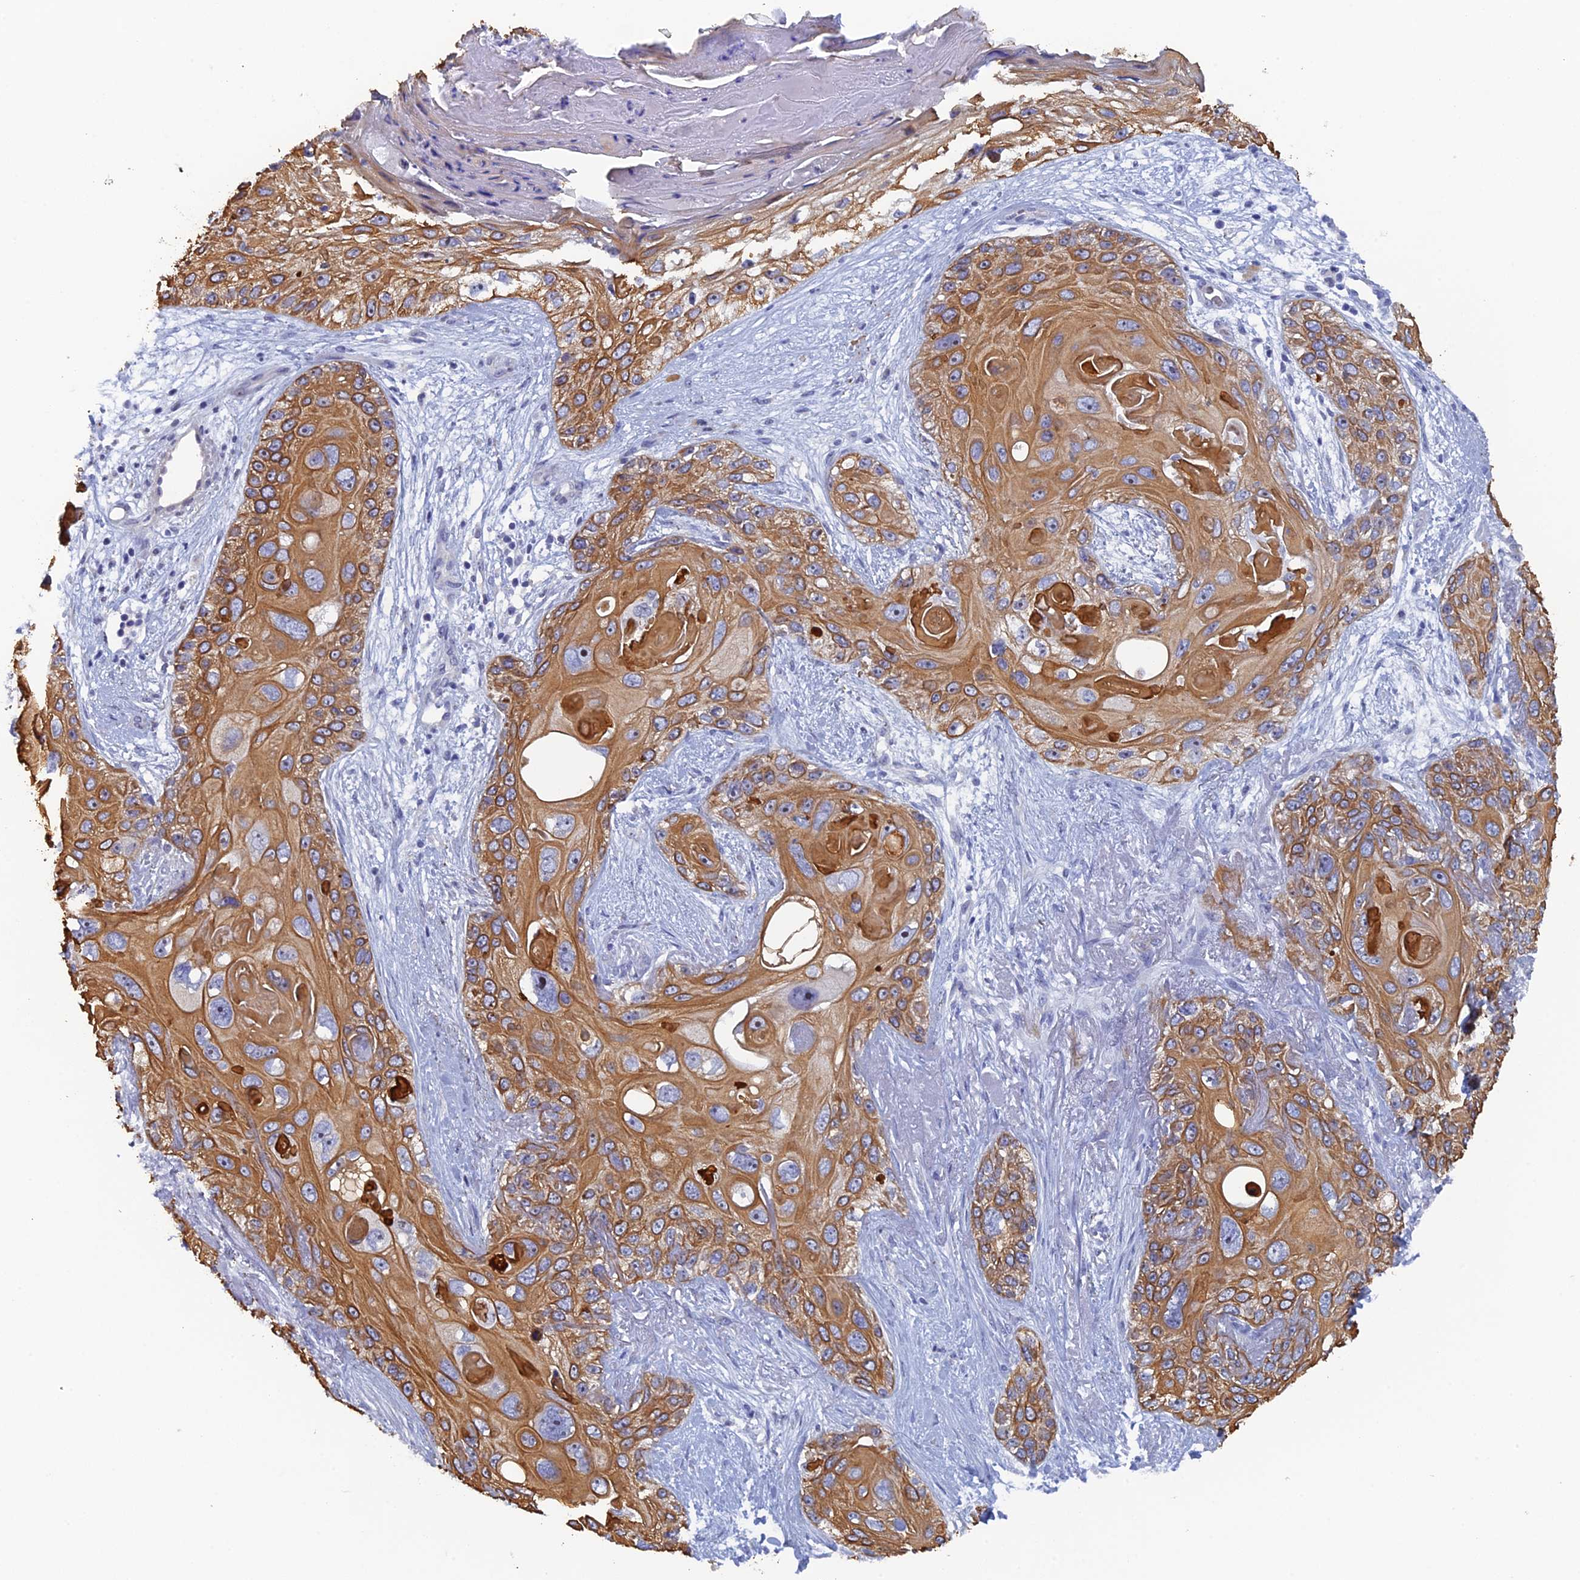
{"staining": {"intensity": "moderate", "quantity": ">75%", "location": "cytoplasmic/membranous"}, "tissue": "skin cancer", "cell_type": "Tumor cells", "image_type": "cancer", "snomed": [{"axis": "morphology", "description": "Normal tissue, NOS"}, {"axis": "morphology", "description": "Squamous cell carcinoma, NOS"}, {"axis": "topography", "description": "Skin"}], "caption": "DAB (3,3'-diaminobenzidine) immunohistochemical staining of human squamous cell carcinoma (skin) exhibits moderate cytoplasmic/membranous protein staining in about >75% of tumor cells.", "gene": "SRFBP1", "patient": {"sex": "male", "age": 72}}